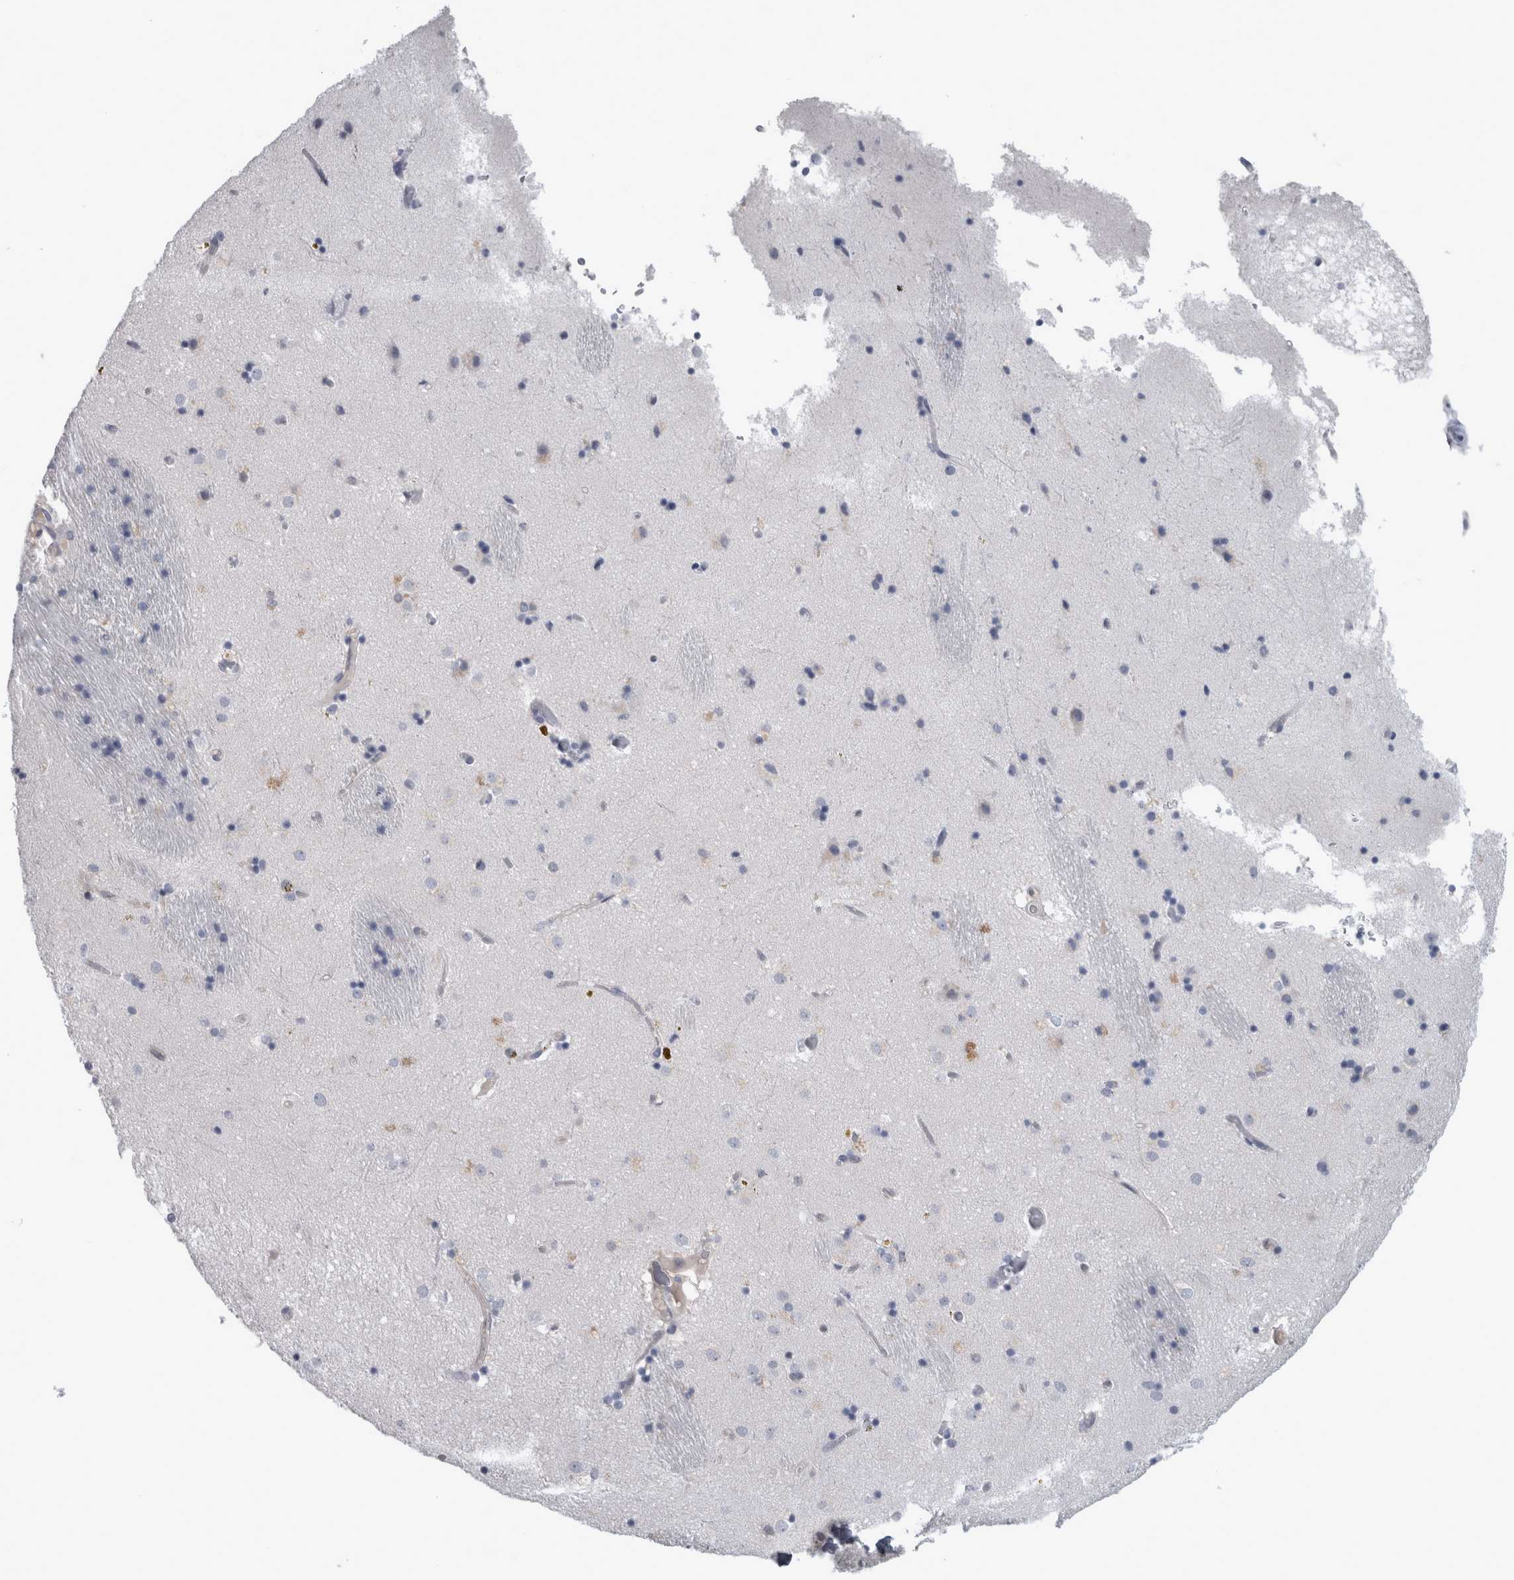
{"staining": {"intensity": "negative", "quantity": "none", "location": "none"}, "tissue": "caudate", "cell_type": "Glial cells", "image_type": "normal", "snomed": [{"axis": "morphology", "description": "Normal tissue, NOS"}, {"axis": "topography", "description": "Lateral ventricle wall"}], "caption": "DAB immunohistochemical staining of unremarkable human caudate reveals no significant positivity in glial cells. (DAB immunohistochemistry (IHC) with hematoxylin counter stain).", "gene": "NAPRT", "patient": {"sex": "male", "age": 70}}